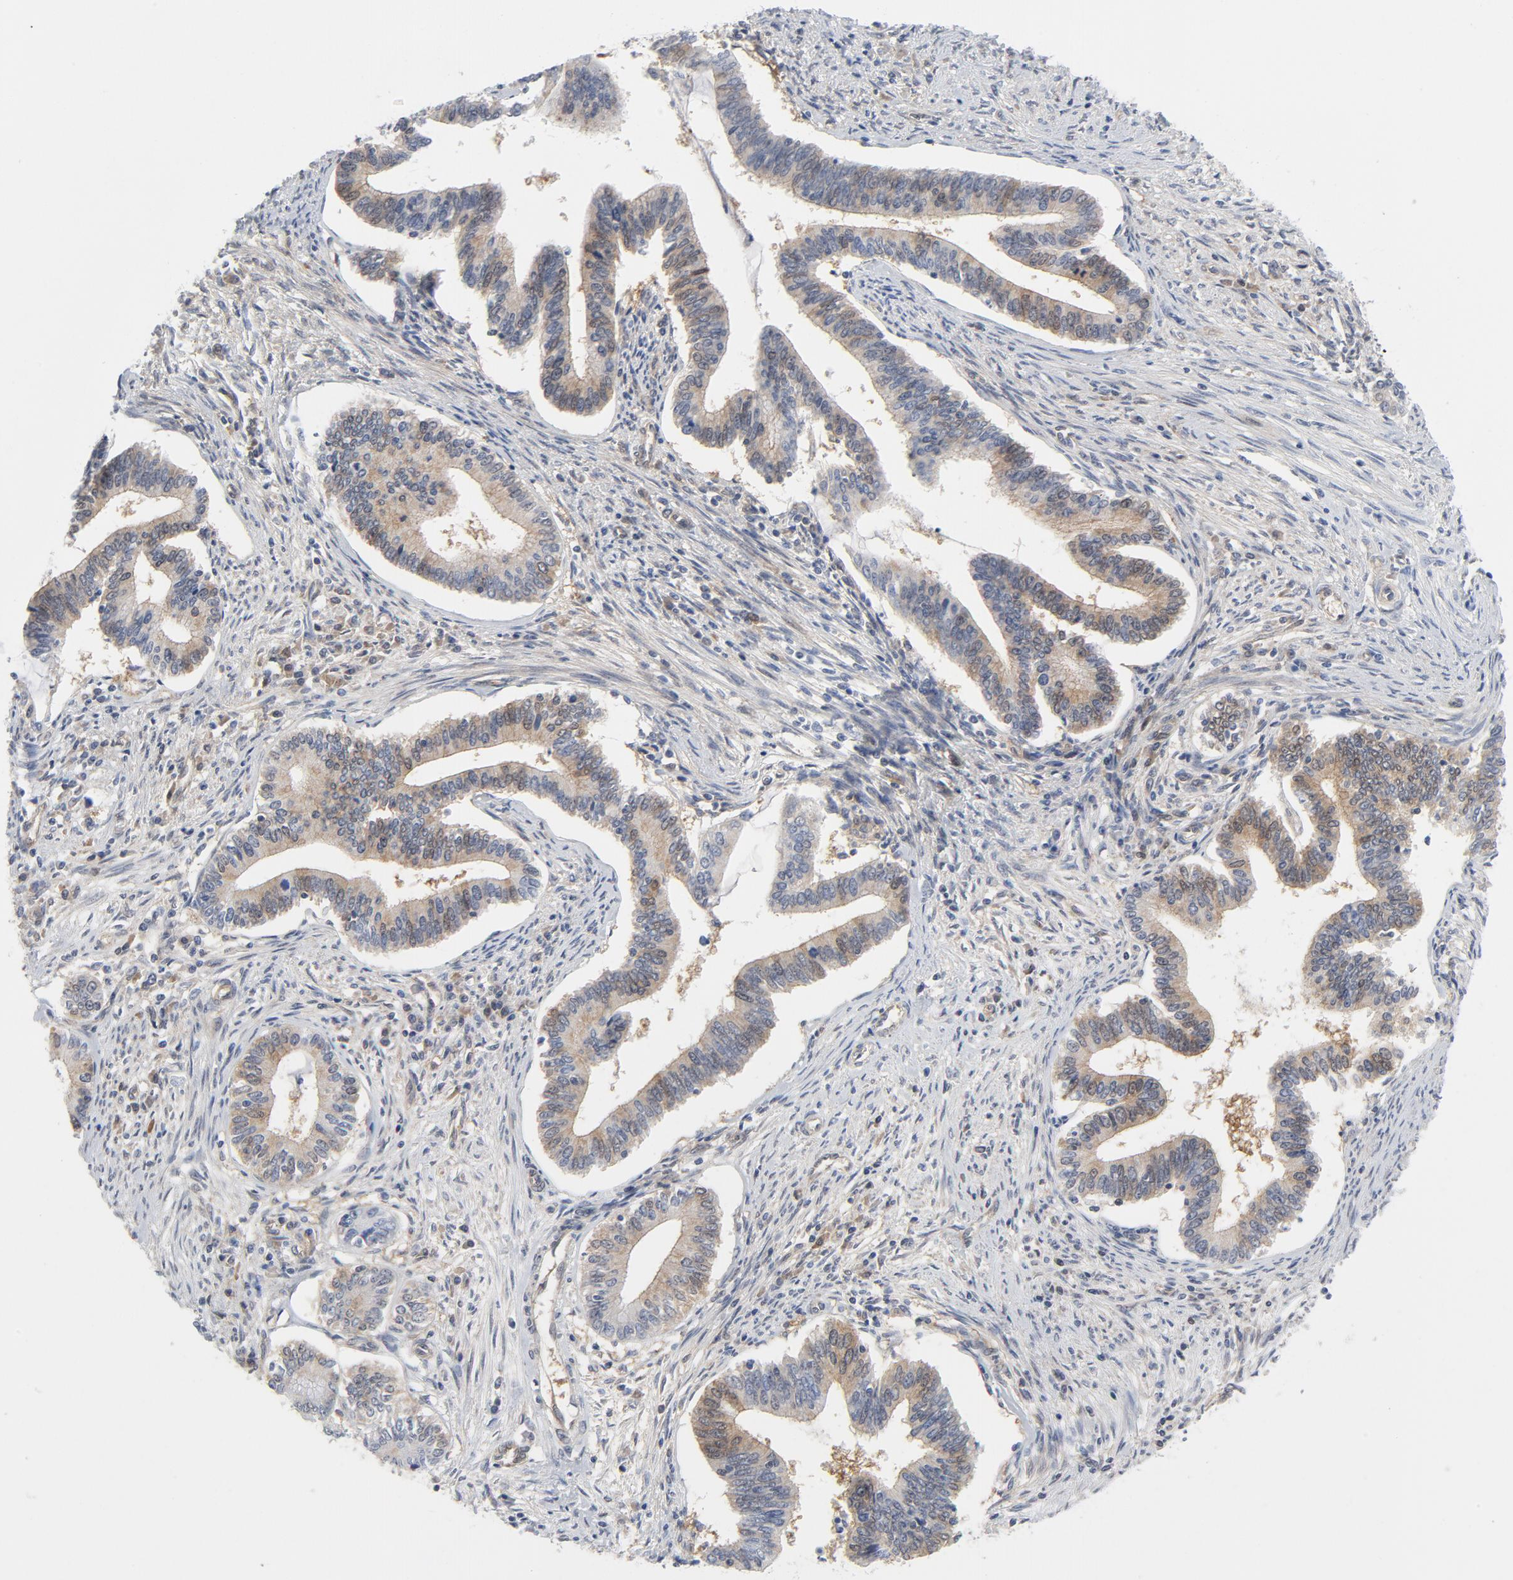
{"staining": {"intensity": "weak", "quantity": ">75%", "location": "cytoplasmic/membranous"}, "tissue": "cervical cancer", "cell_type": "Tumor cells", "image_type": "cancer", "snomed": [{"axis": "morphology", "description": "Adenocarcinoma, NOS"}, {"axis": "topography", "description": "Cervix"}], "caption": "Immunohistochemistry image of cervical cancer stained for a protein (brown), which reveals low levels of weak cytoplasmic/membranous expression in about >75% of tumor cells.", "gene": "BAD", "patient": {"sex": "female", "age": 36}}